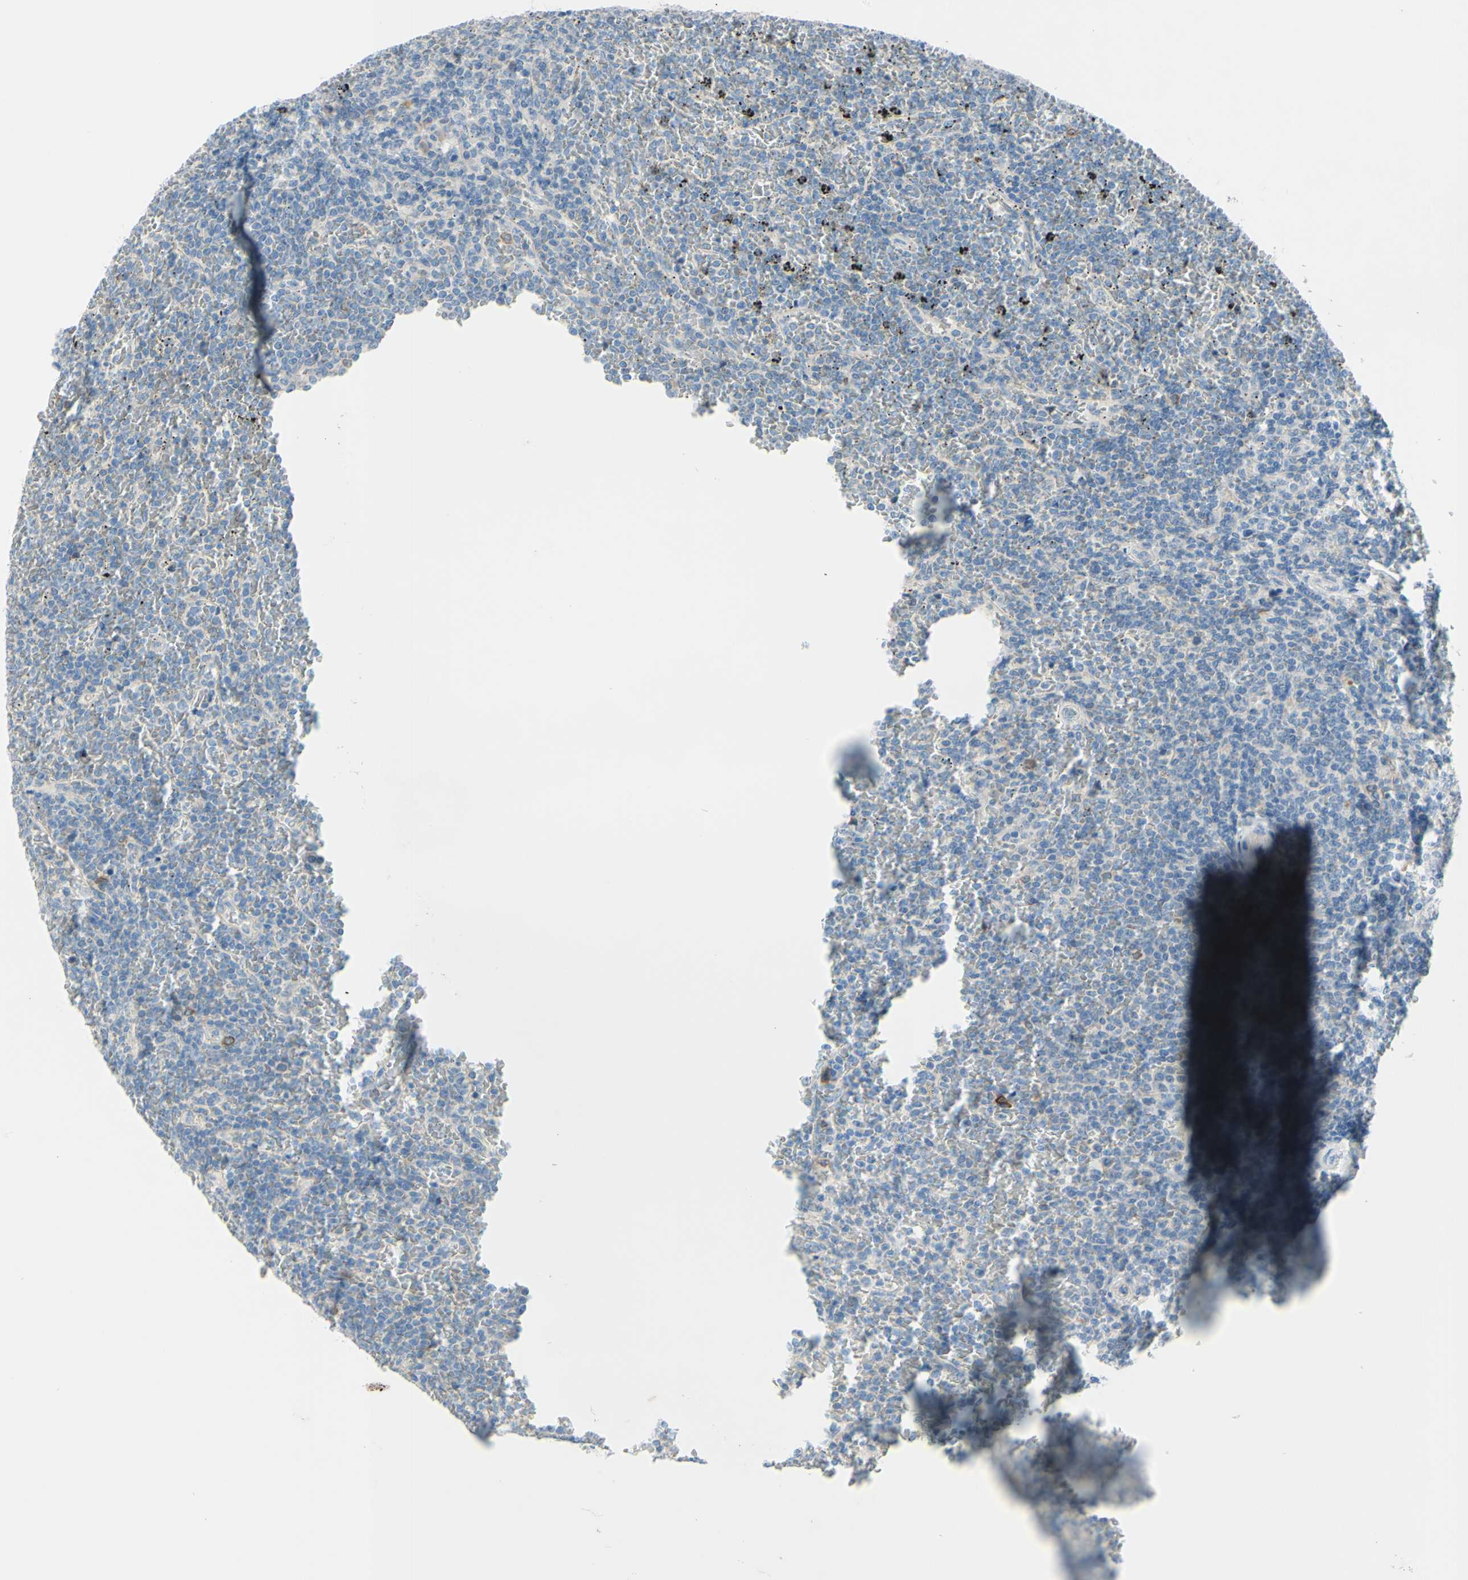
{"staining": {"intensity": "negative", "quantity": "none", "location": "none"}, "tissue": "lymphoma", "cell_type": "Tumor cells", "image_type": "cancer", "snomed": [{"axis": "morphology", "description": "Malignant lymphoma, non-Hodgkin's type, Low grade"}, {"axis": "topography", "description": "Spleen"}], "caption": "This image is of malignant lymphoma, non-Hodgkin's type (low-grade) stained with IHC to label a protein in brown with the nuclei are counter-stained blue. There is no expression in tumor cells.", "gene": "FDFT1", "patient": {"sex": "female", "age": 77}}